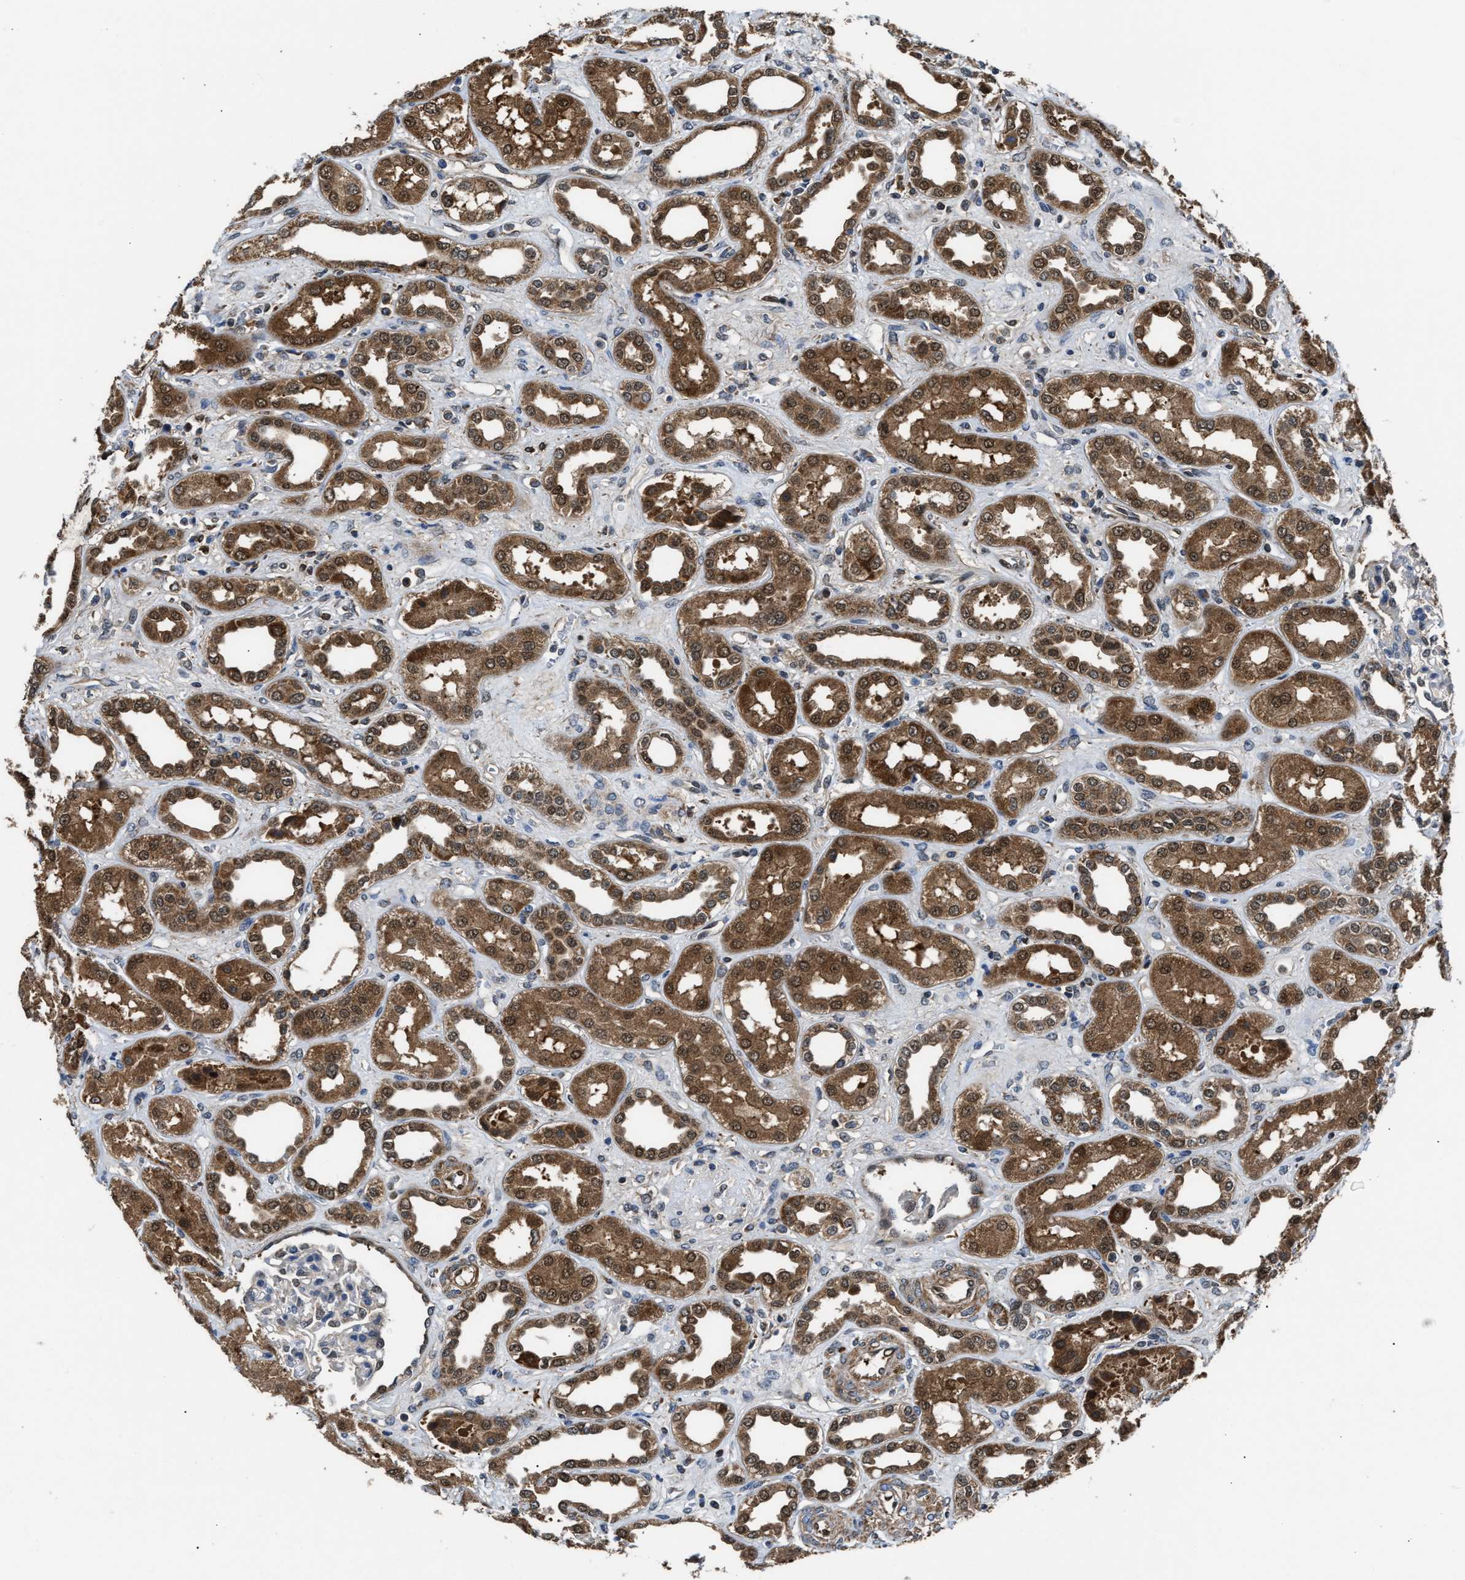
{"staining": {"intensity": "weak", "quantity": "<25%", "location": "cytoplasmic/membranous"}, "tissue": "kidney", "cell_type": "Cells in glomeruli", "image_type": "normal", "snomed": [{"axis": "morphology", "description": "Normal tissue, NOS"}, {"axis": "topography", "description": "Kidney"}], "caption": "Photomicrograph shows no protein positivity in cells in glomeruli of benign kidney.", "gene": "PPA1", "patient": {"sex": "male", "age": 59}}